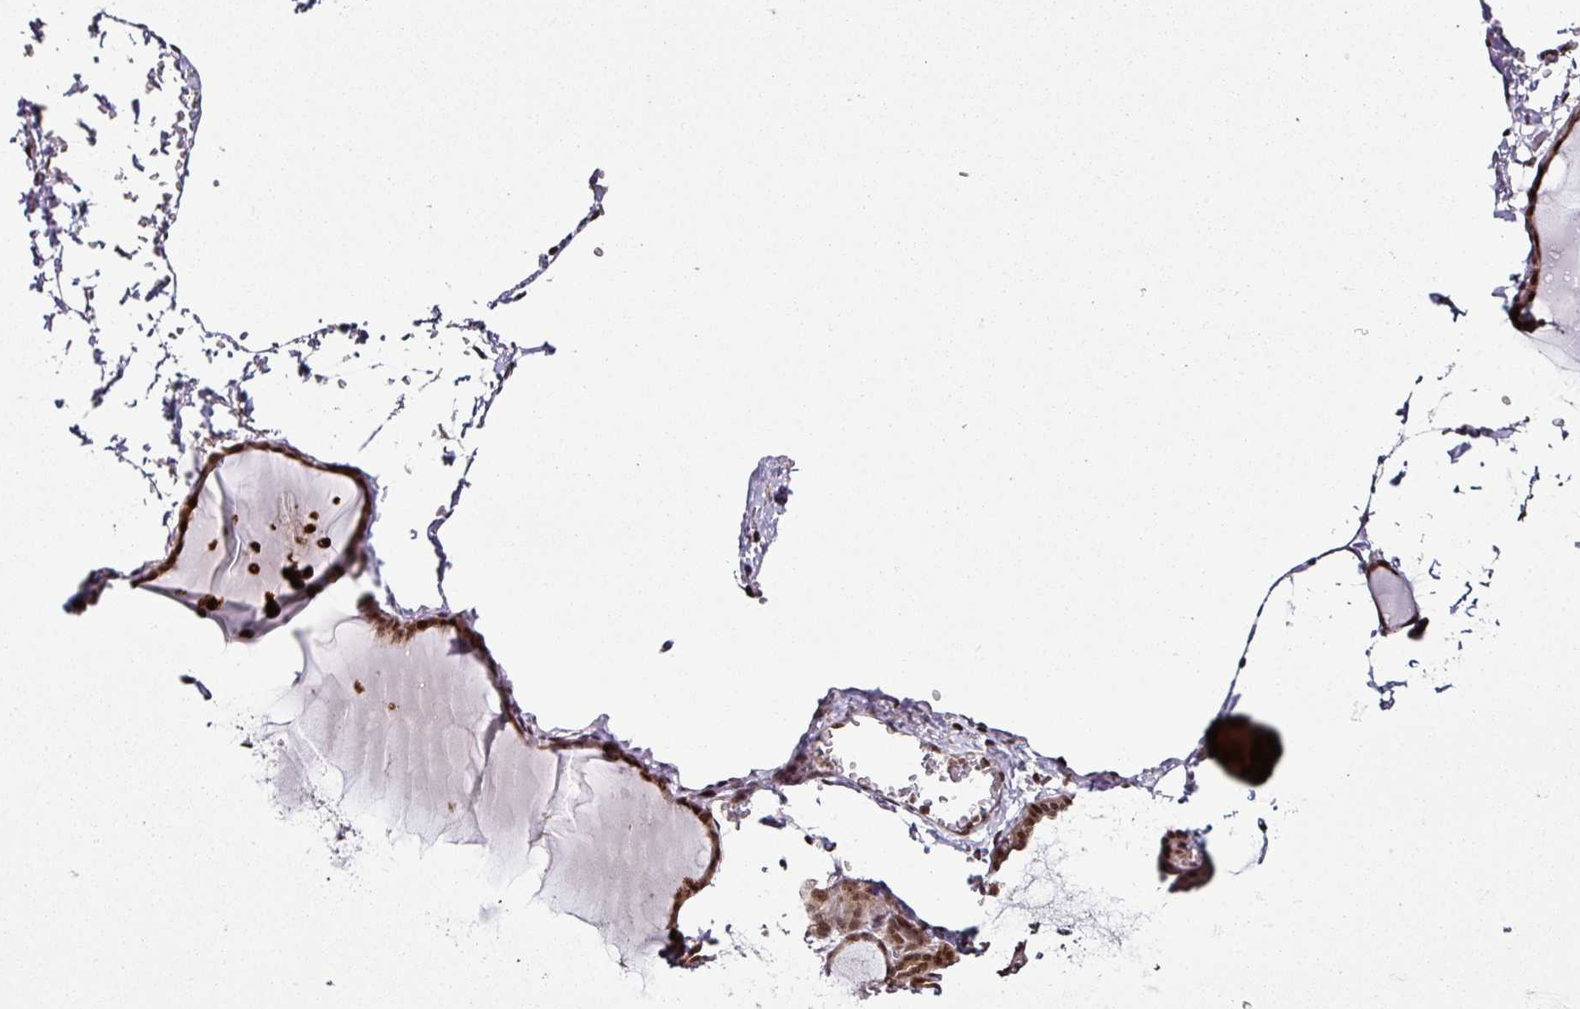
{"staining": {"intensity": "strong", "quantity": ">75%", "location": "cytoplasmic/membranous,nuclear"}, "tissue": "thyroid gland", "cell_type": "Glandular cells", "image_type": "normal", "snomed": [{"axis": "morphology", "description": "Normal tissue, NOS"}, {"axis": "topography", "description": "Thyroid gland"}], "caption": "Normal thyroid gland displays strong cytoplasmic/membranous,nuclear expression in approximately >75% of glandular cells, visualized by immunohistochemistry.", "gene": "COPRS", "patient": {"sex": "female", "age": 49}}